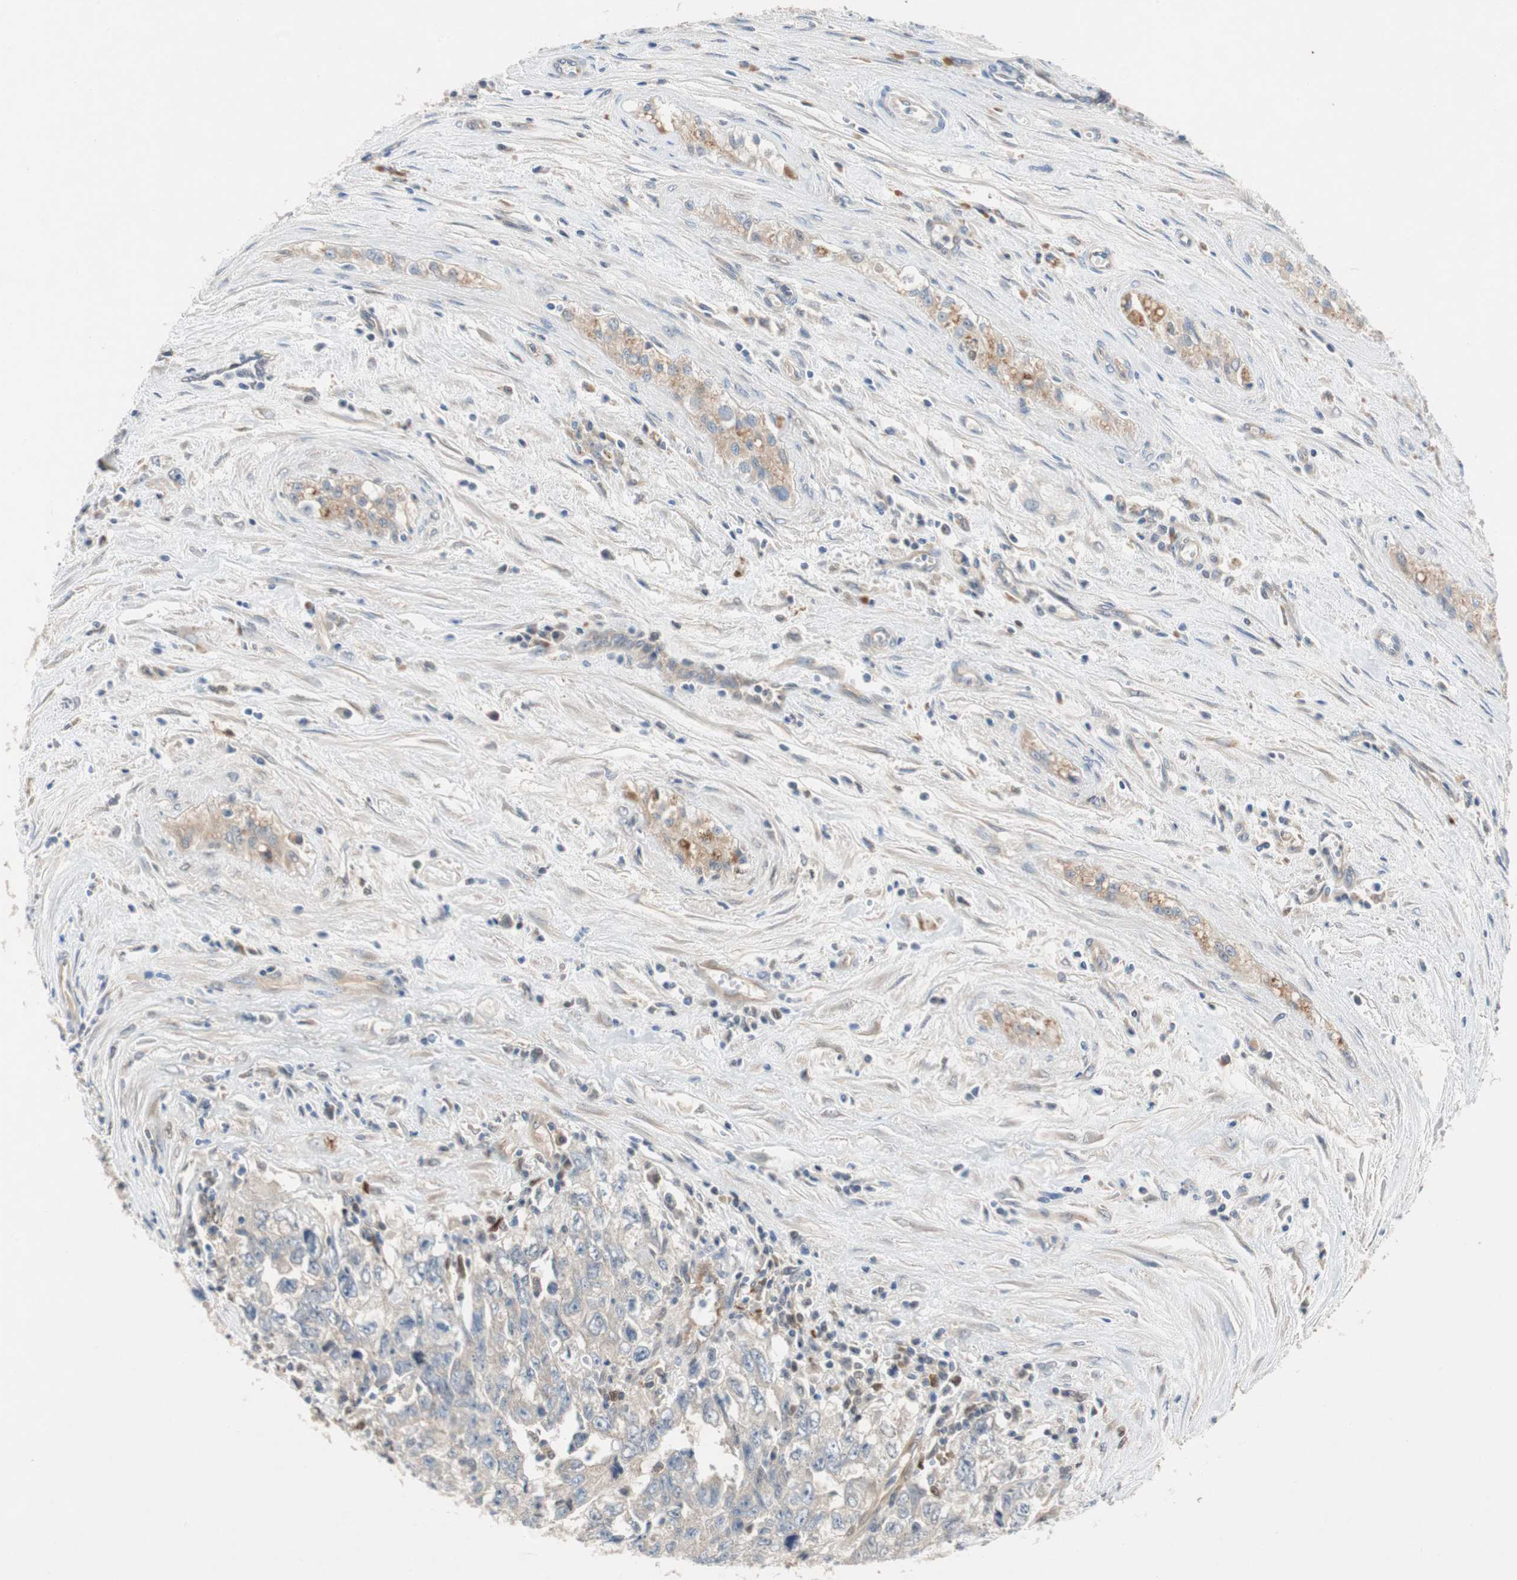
{"staining": {"intensity": "negative", "quantity": "none", "location": "none"}, "tissue": "testis cancer", "cell_type": "Tumor cells", "image_type": "cancer", "snomed": [{"axis": "morphology", "description": "Carcinoma, Embryonal, NOS"}, {"axis": "topography", "description": "Testis"}], "caption": "The micrograph shows no significant positivity in tumor cells of embryonal carcinoma (testis).", "gene": "RELB", "patient": {"sex": "male", "age": 28}}